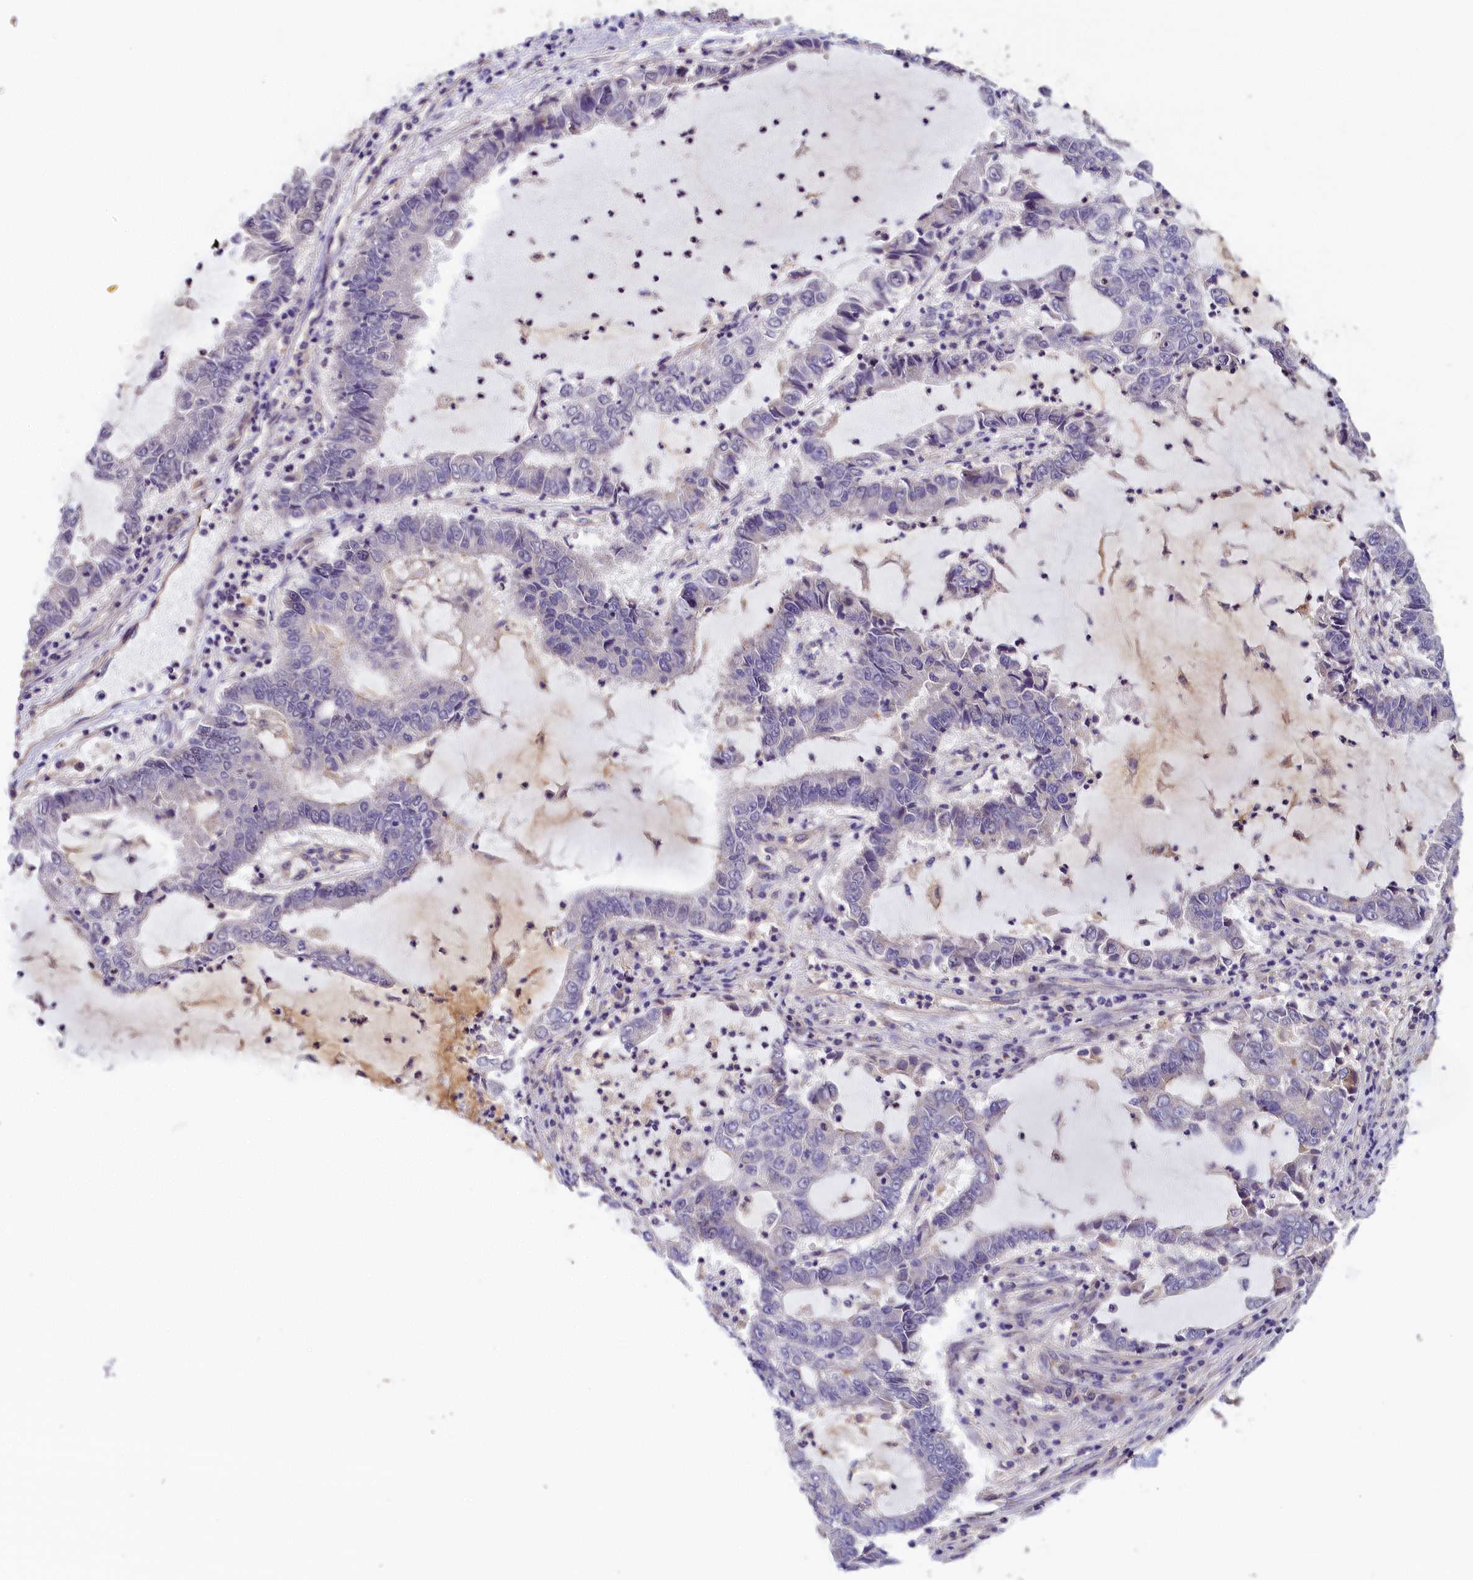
{"staining": {"intensity": "negative", "quantity": "none", "location": "none"}, "tissue": "lung cancer", "cell_type": "Tumor cells", "image_type": "cancer", "snomed": [{"axis": "morphology", "description": "Adenocarcinoma, NOS"}, {"axis": "topography", "description": "Lung"}], "caption": "Immunohistochemistry (IHC) histopathology image of neoplastic tissue: lung cancer (adenocarcinoma) stained with DAB displays no significant protein expression in tumor cells.", "gene": "KATNB1", "patient": {"sex": "female", "age": 51}}